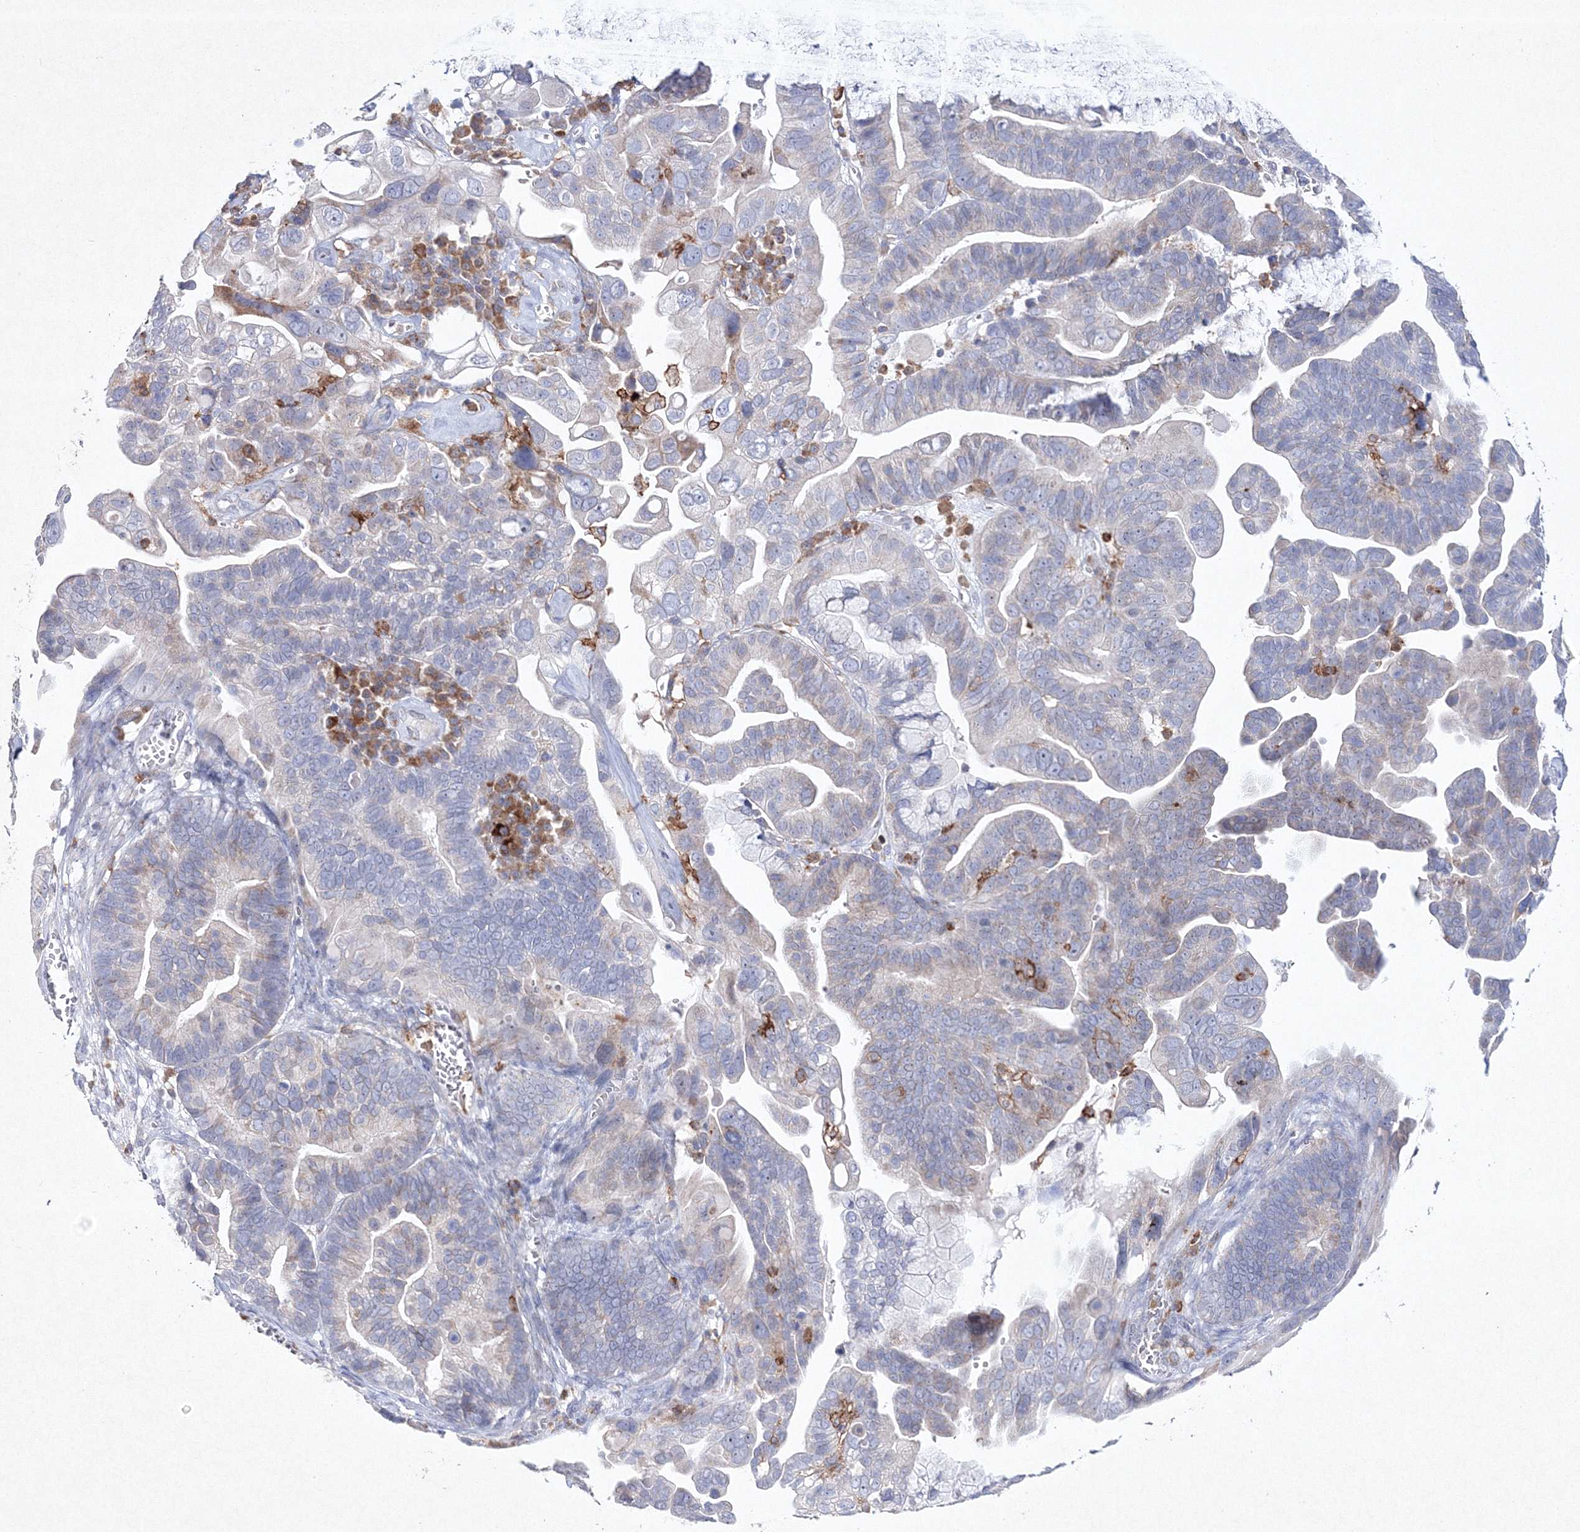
{"staining": {"intensity": "negative", "quantity": "none", "location": "none"}, "tissue": "ovarian cancer", "cell_type": "Tumor cells", "image_type": "cancer", "snomed": [{"axis": "morphology", "description": "Cystadenocarcinoma, serous, NOS"}, {"axis": "topography", "description": "Ovary"}], "caption": "Immunohistochemical staining of human ovarian cancer demonstrates no significant staining in tumor cells. (DAB immunohistochemistry visualized using brightfield microscopy, high magnification).", "gene": "HCST", "patient": {"sex": "female", "age": 56}}